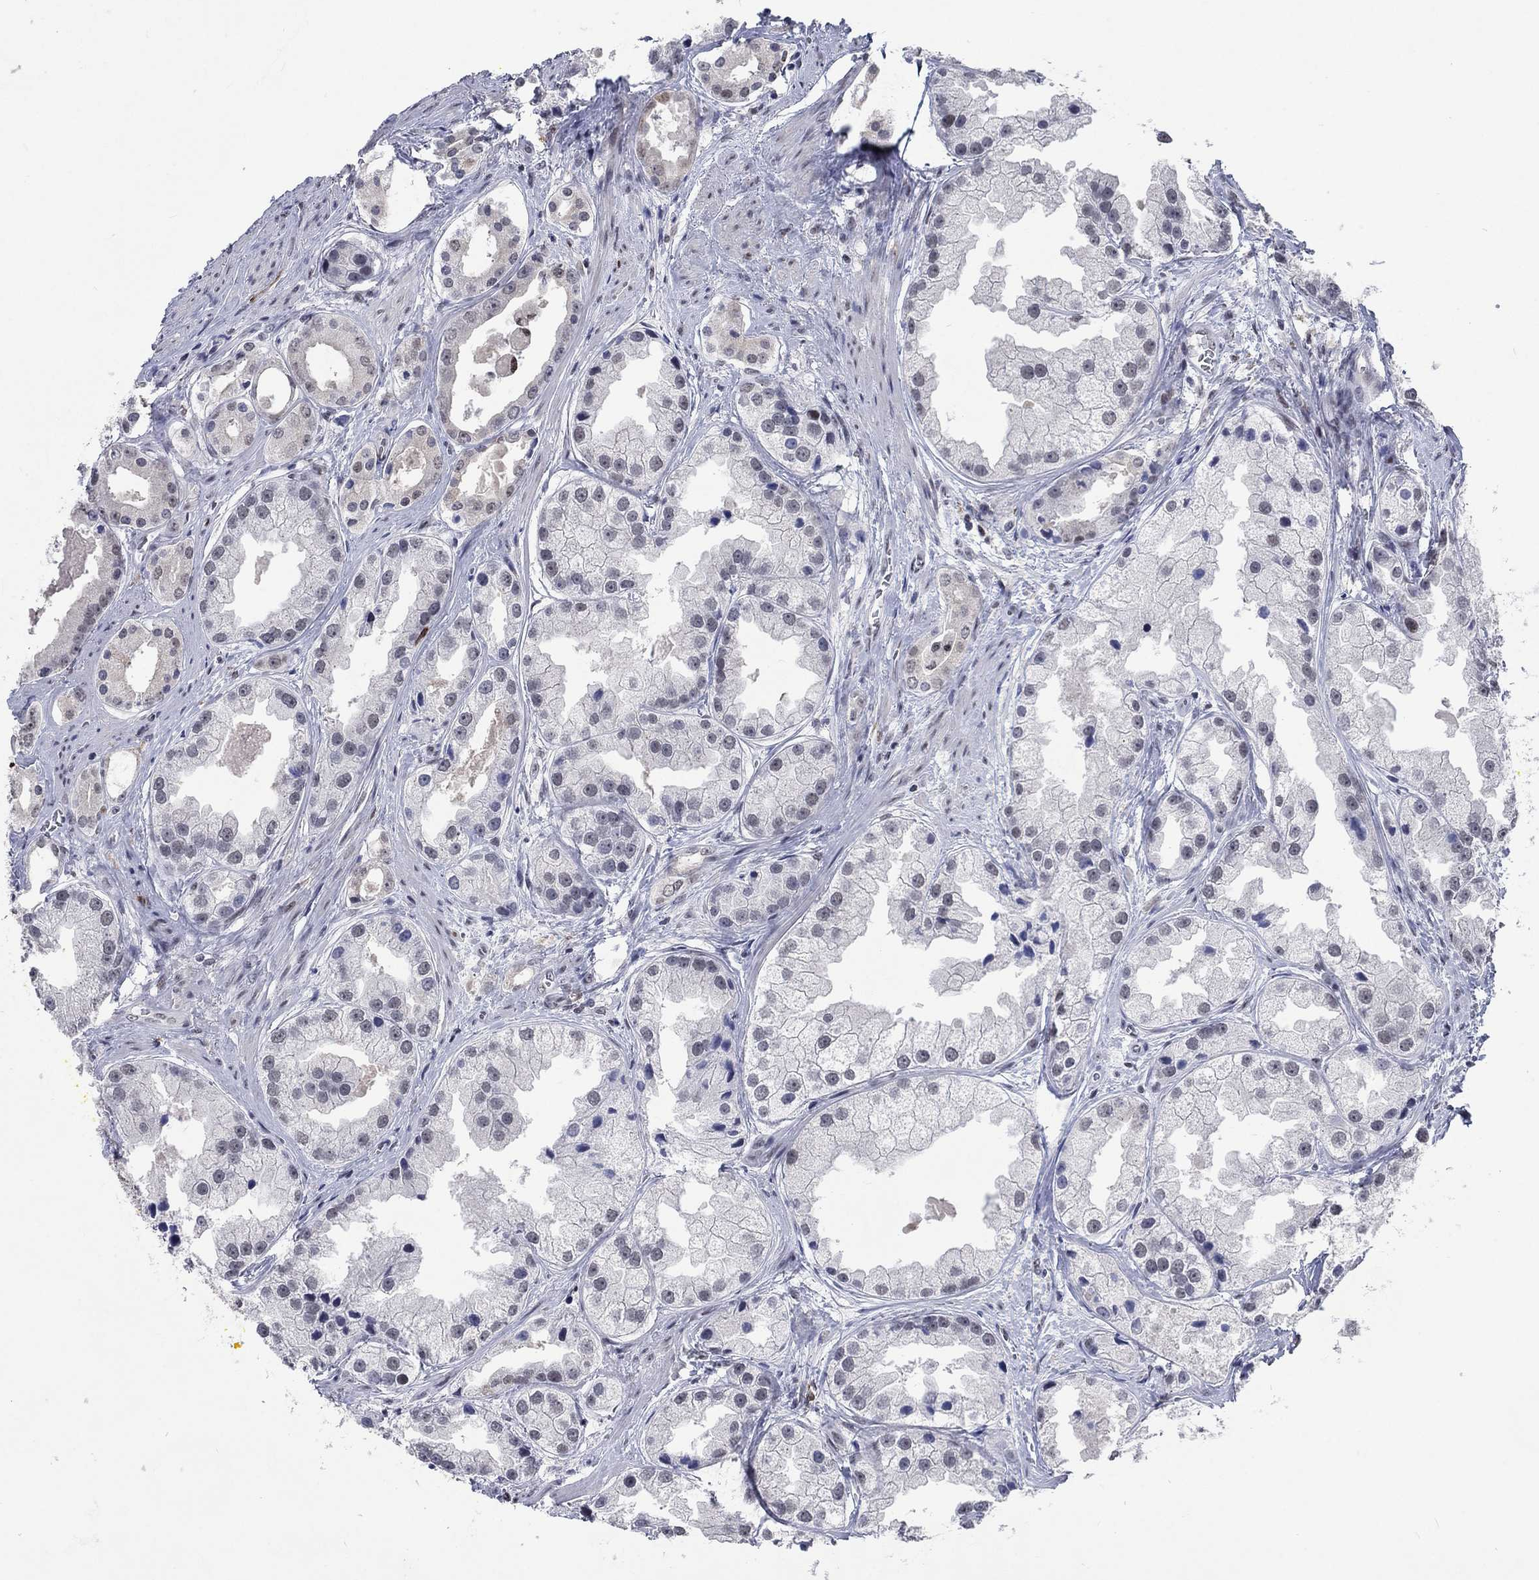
{"staining": {"intensity": "negative", "quantity": "none", "location": "none"}, "tissue": "prostate cancer", "cell_type": "Tumor cells", "image_type": "cancer", "snomed": [{"axis": "morphology", "description": "Adenocarcinoma, NOS"}, {"axis": "topography", "description": "Prostate"}], "caption": "This is a histopathology image of immunohistochemistry staining of prostate cancer (adenocarcinoma), which shows no staining in tumor cells.", "gene": "HCFC1", "patient": {"sex": "male", "age": 61}}